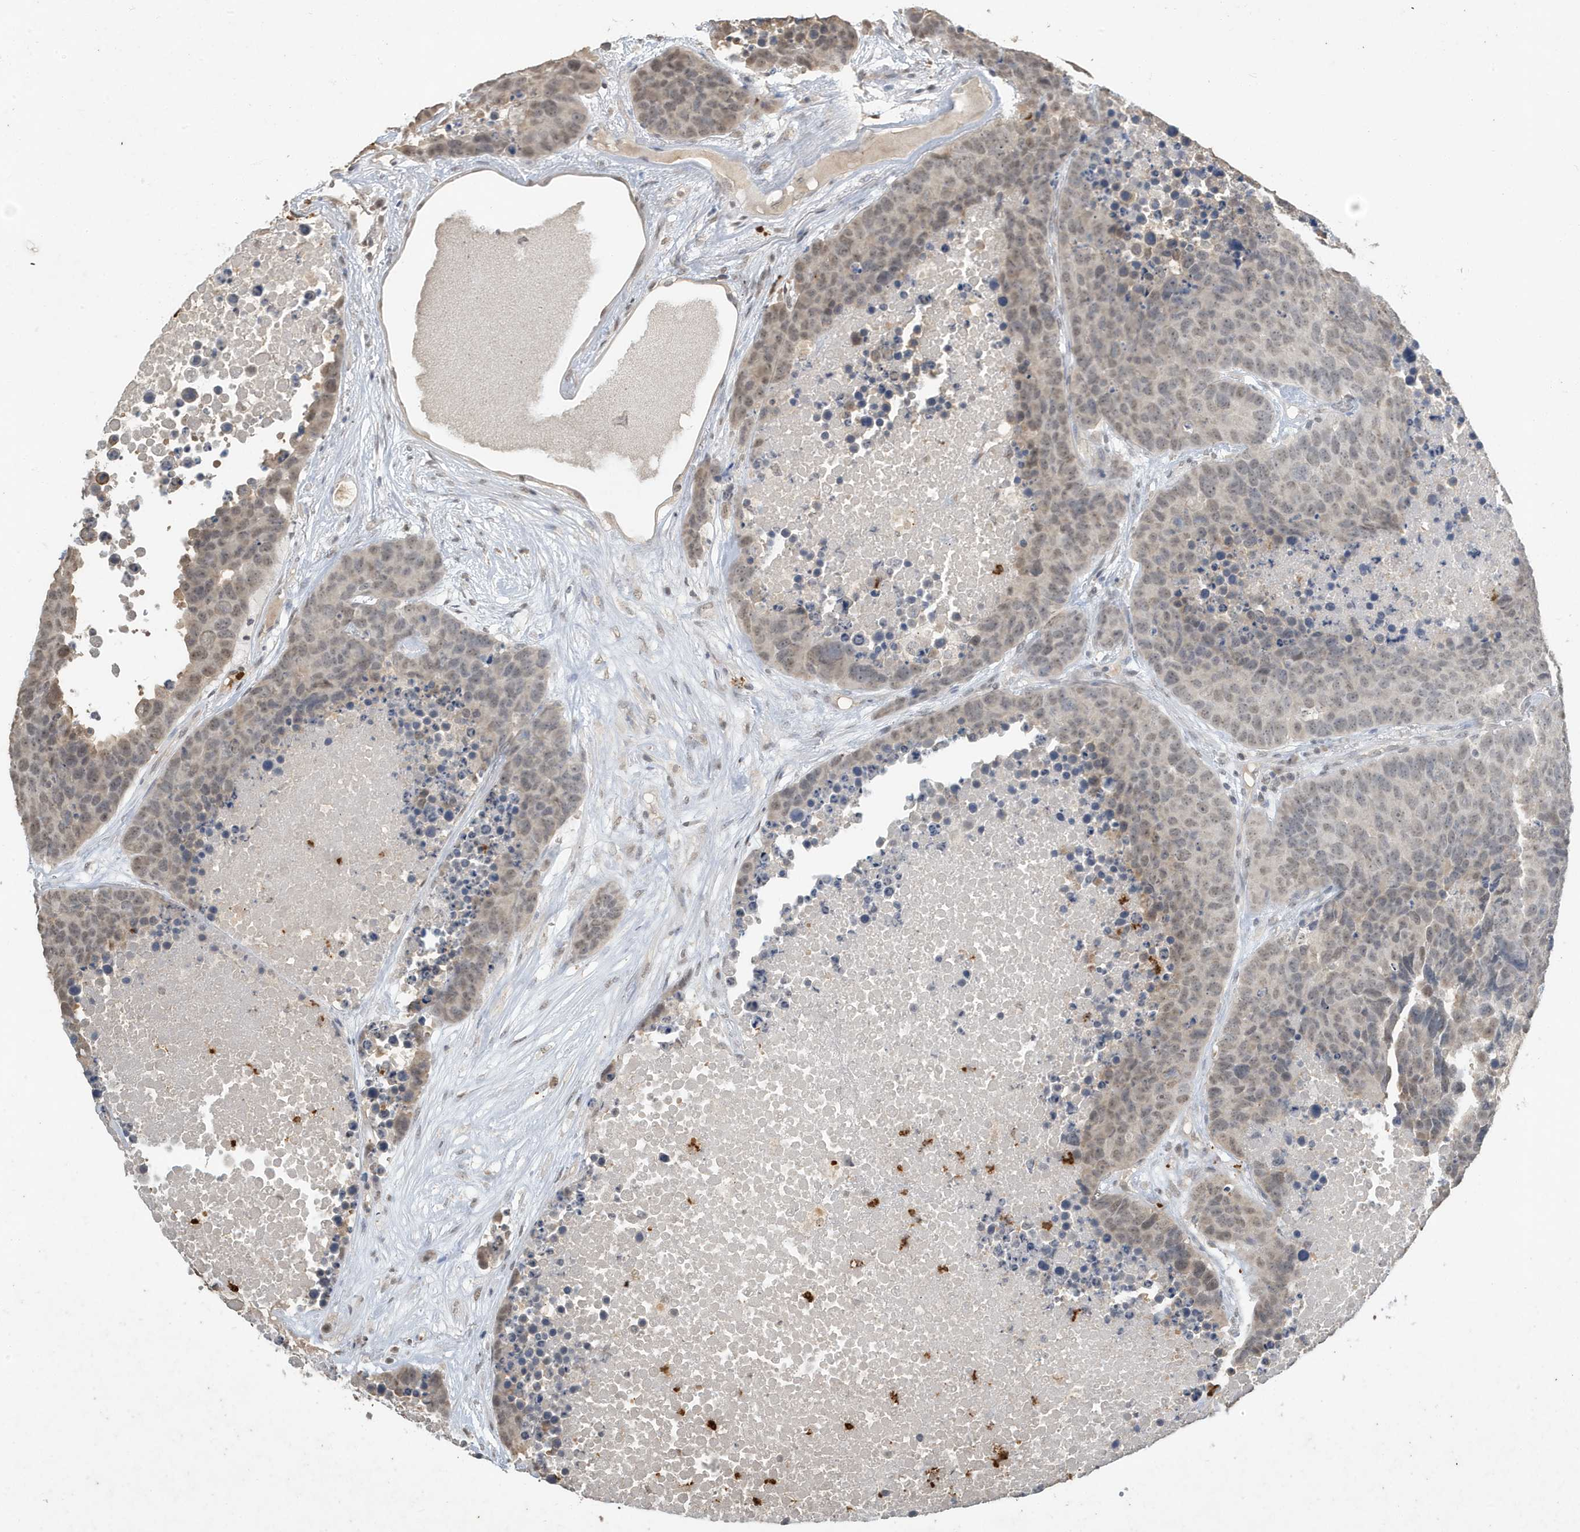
{"staining": {"intensity": "weak", "quantity": ">75%", "location": "nuclear"}, "tissue": "carcinoid", "cell_type": "Tumor cells", "image_type": "cancer", "snomed": [{"axis": "morphology", "description": "Carcinoid, malignant, NOS"}, {"axis": "topography", "description": "Lung"}], "caption": "Immunohistochemical staining of carcinoid (malignant) shows low levels of weak nuclear expression in about >75% of tumor cells. (Brightfield microscopy of DAB IHC at high magnification).", "gene": "DEFA1", "patient": {"sex": "male", "age": 60}}